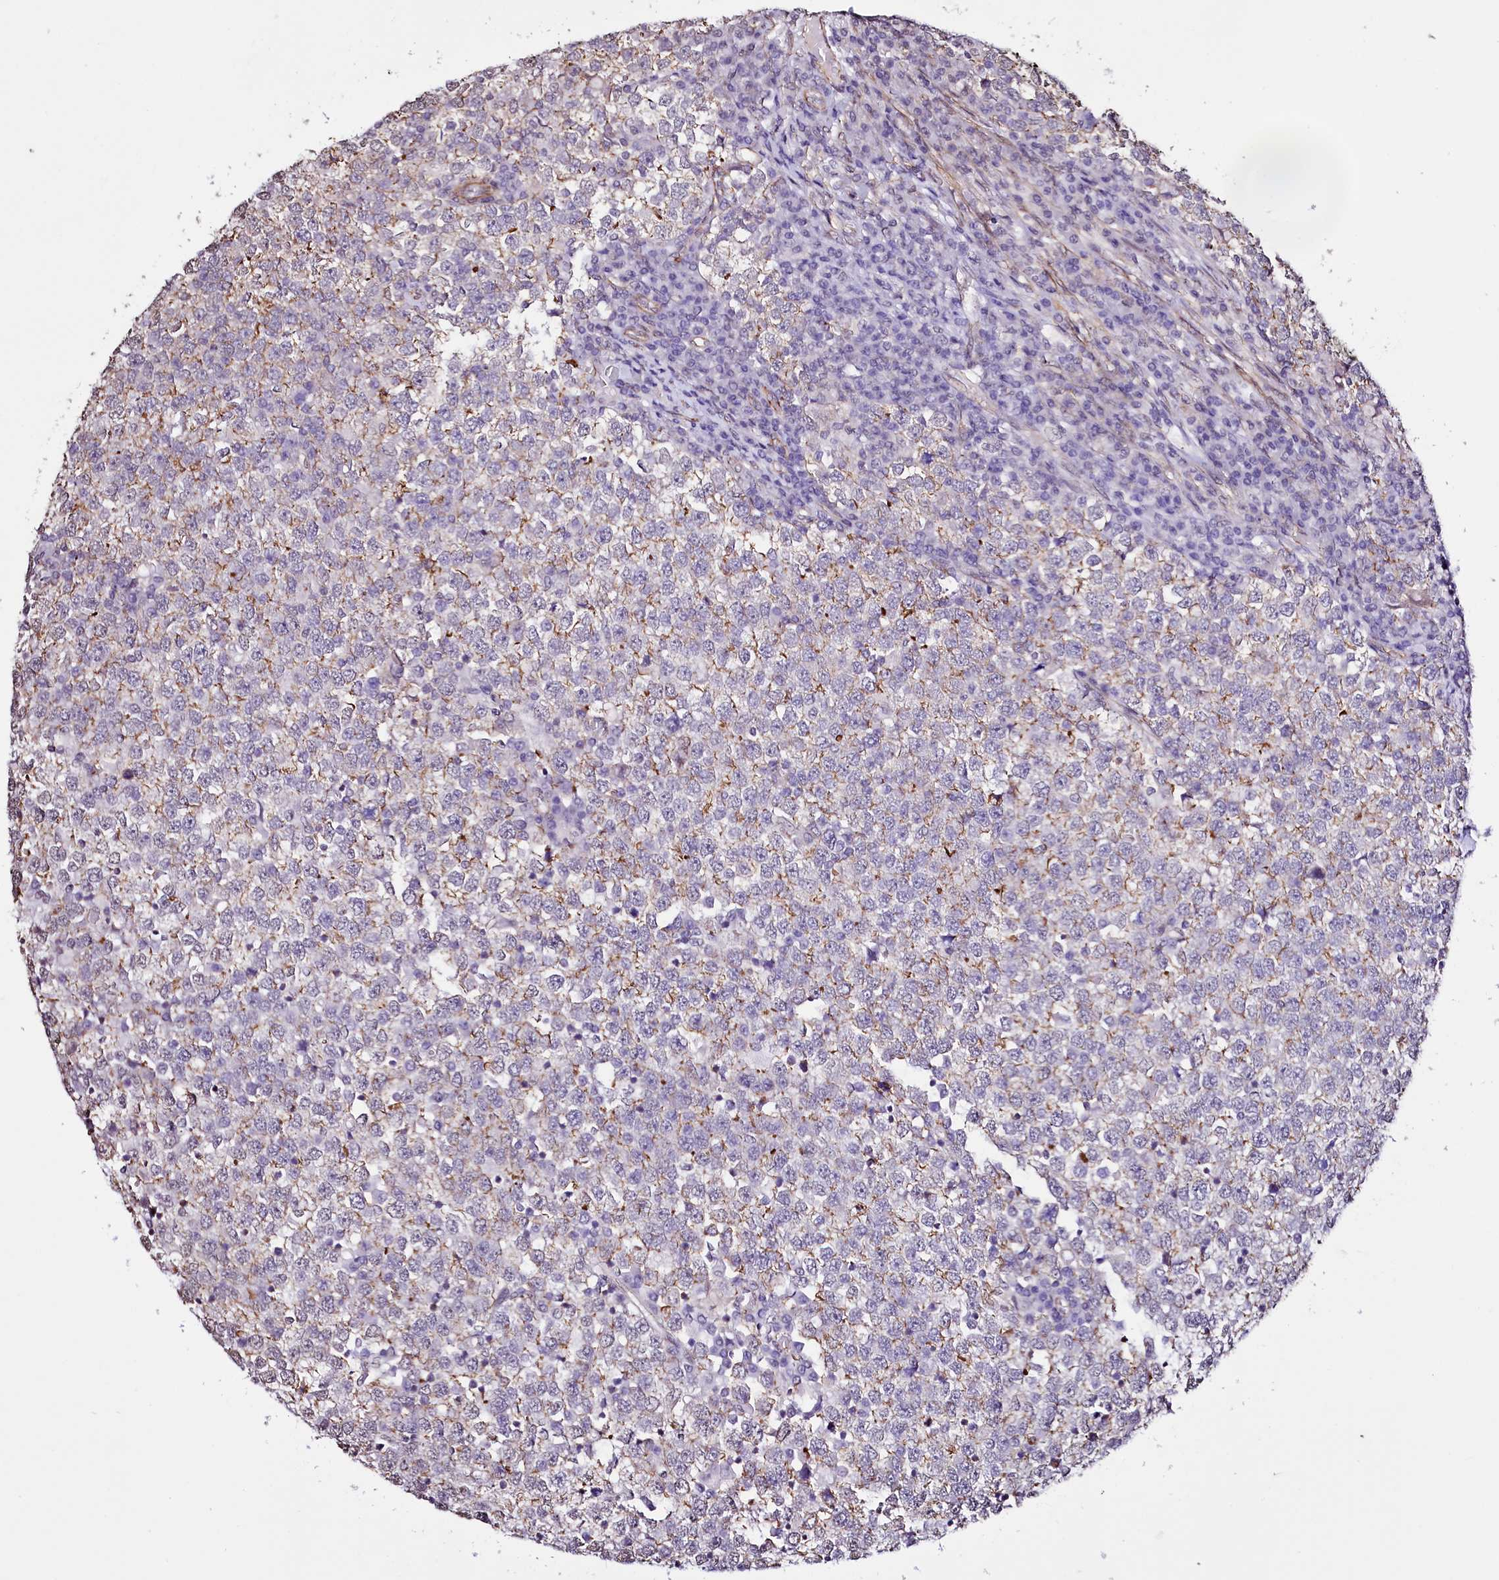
{"staining": {"intensity": "moderate", "quantity": "25%-75%", "location": "cytoplasmic/membranous"}, "tissue": "testis cancer", "cell_type": "Tumor cells", "image_type": "cancer", "snomed": [{"axis": "morphology", "description": "Seminoma, NOS"}, {"axis": "topography", "description": "Testis"}], "caption": "The histopathology image reveals a brown stain indicating the presence of a protein in the cytoplasmic/membranous of tumor cells in seminoma (testis).", "gene": "ST7", "patient": {"sex": "male", "age": 65}}